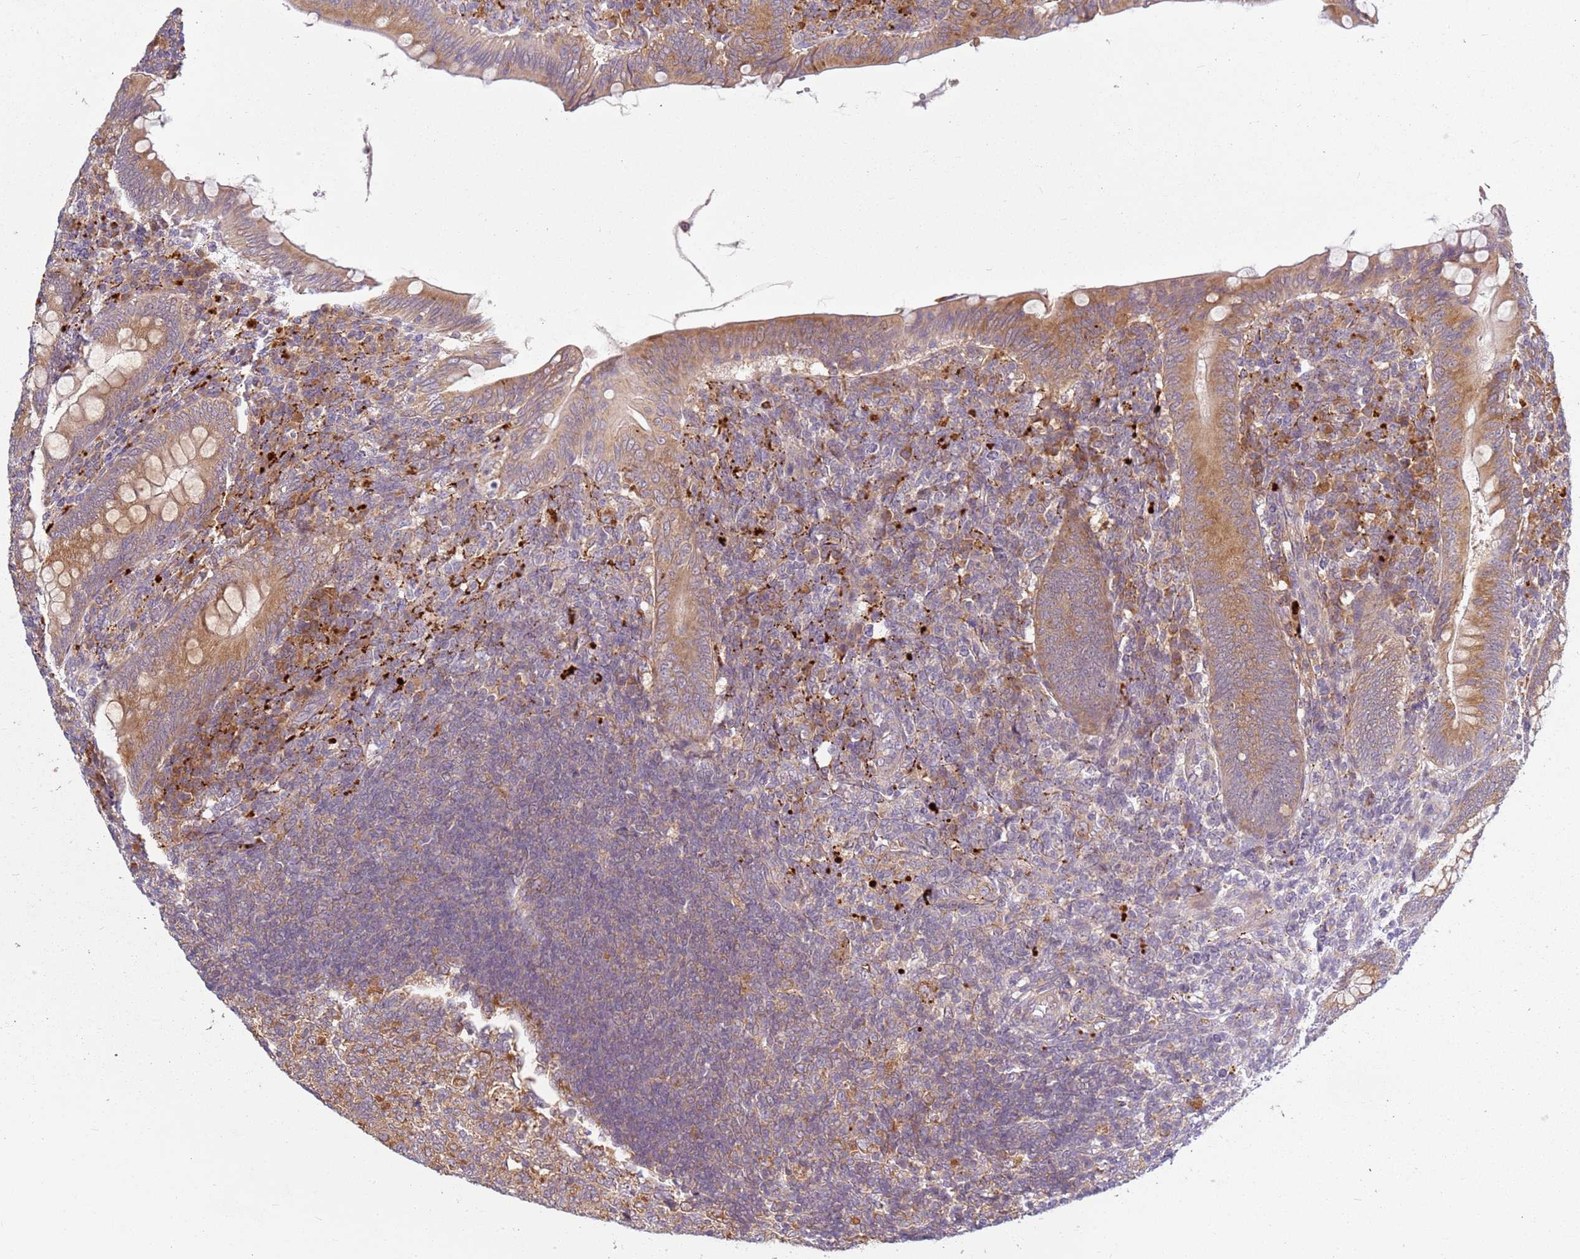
{"staining": {"intensity": "moderate", "quantity": ">75%", "location": "cytoplasmic/membranous"}, "tissue": "appendix", "cell_type": "Glandular cells", "image_type": "normal", "snomed": [{"axis": "morphology", "description": "Normal tissue, NOS"}, {"axis": "topography", "description": "Appendix"}], "caption": "This micrograph demonstrates unremarkable appendix stained with immunohistochemistry to label a protein in brown. The cytoplasmic/membranous of glandular cells show moderate positivity for the protein. Nuclei are counter-stained blue.", "gene": "RPS28", "patient": {"sex": "male", "age": 14}}